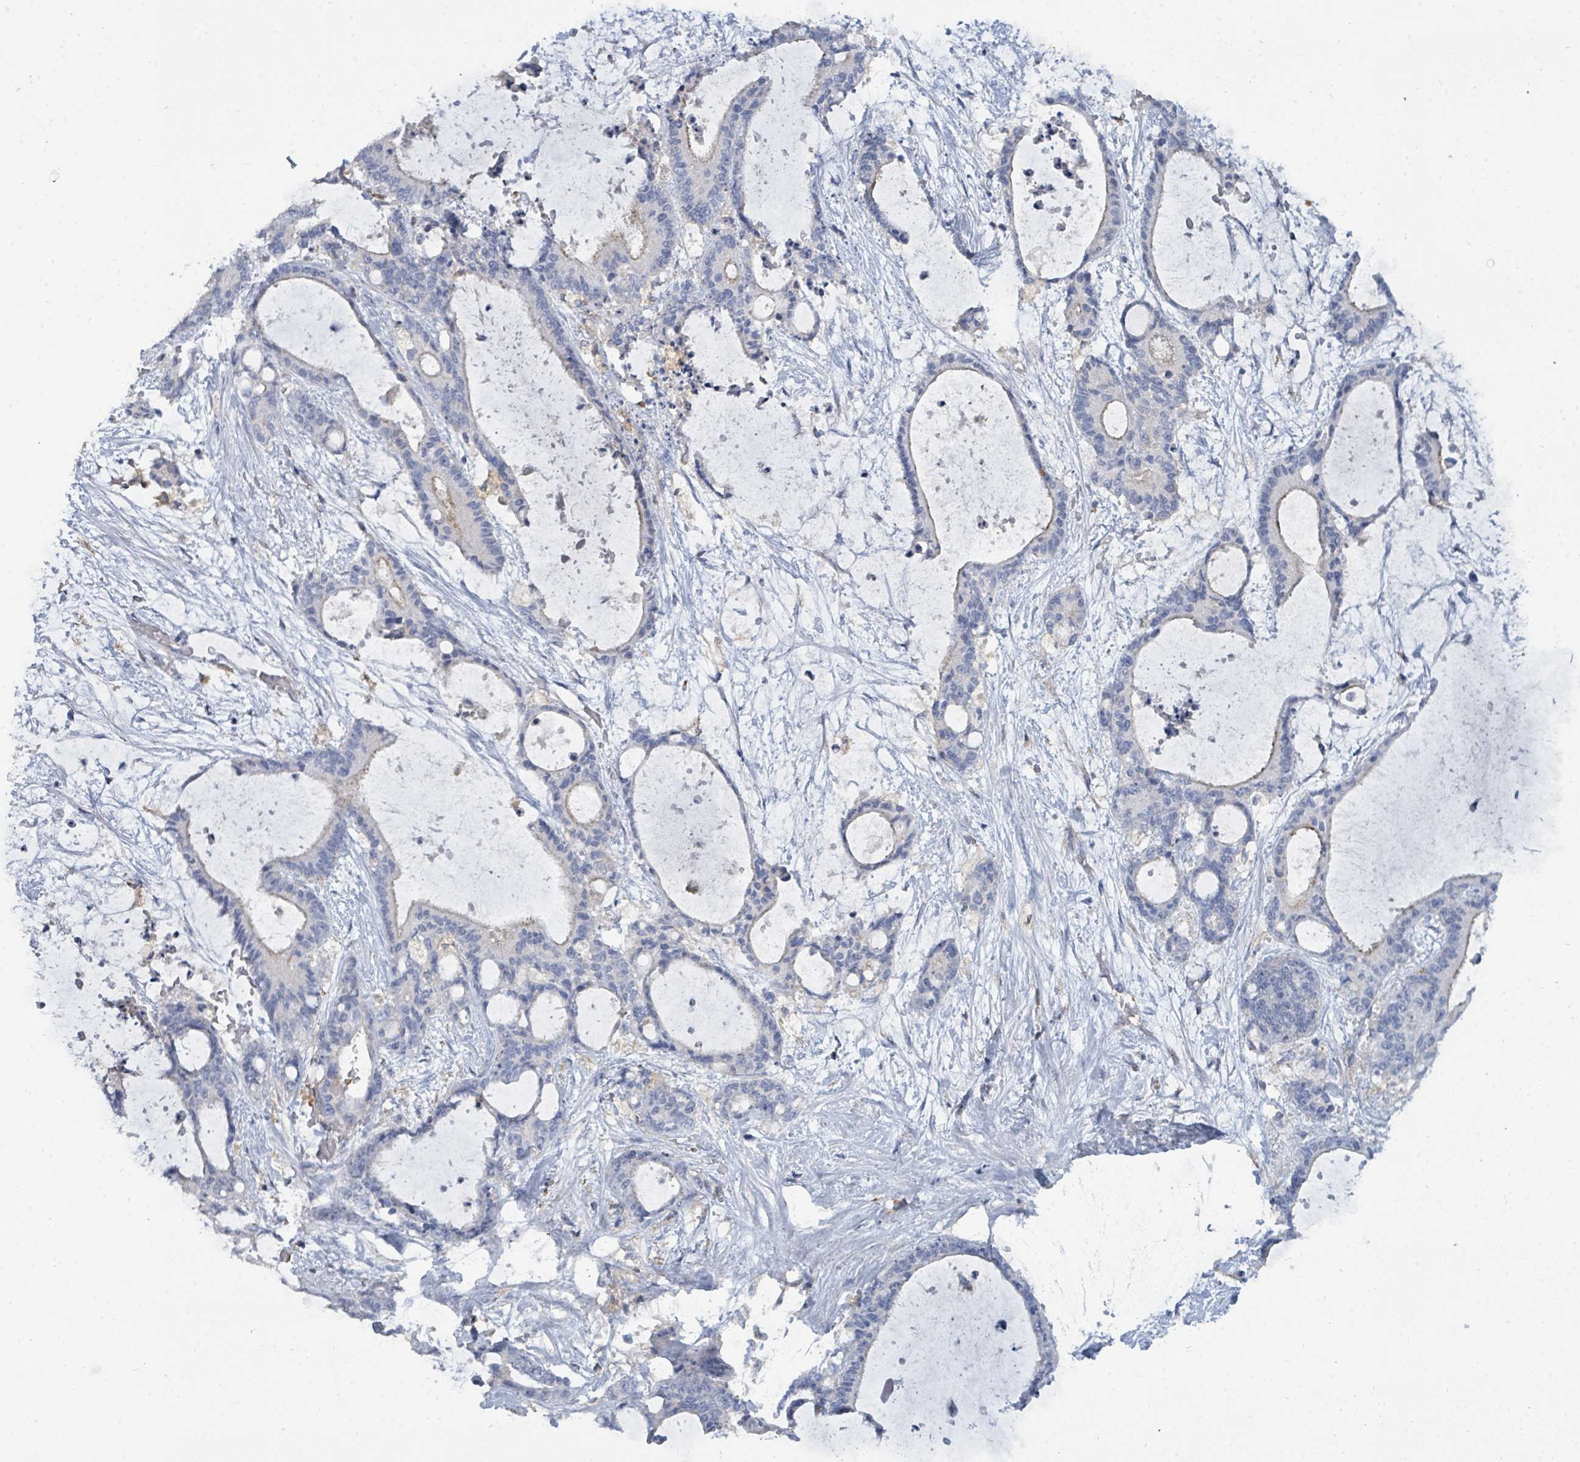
{"staining": {"intensity": "negative", "quantity": "none", "location": "none"}, "tissue": "liver cancer", "cell_type": "Tumor cells", "image_type": "cancer", "snomed": [{"axis": "morphology", "description": "Normal tissue, NOS"}, {"axis": "morphology", "description": "Cholangiocarcinoma"}, {"axis": "topography", "description": "Liver"}, {"axis": "topography", "description": "Peripheral nerve tissue"}], "caption": "Immunohistochemistry photomicrograph of neoplastic tissue: human liver cancer (cholangiocarcinoma) stained with DAB (3,3'-diaminobenzidine) displays no significant protein expression in tumor cells.", "gene": "IFIT1", "patient": {"sex": "female", "age": 73}}